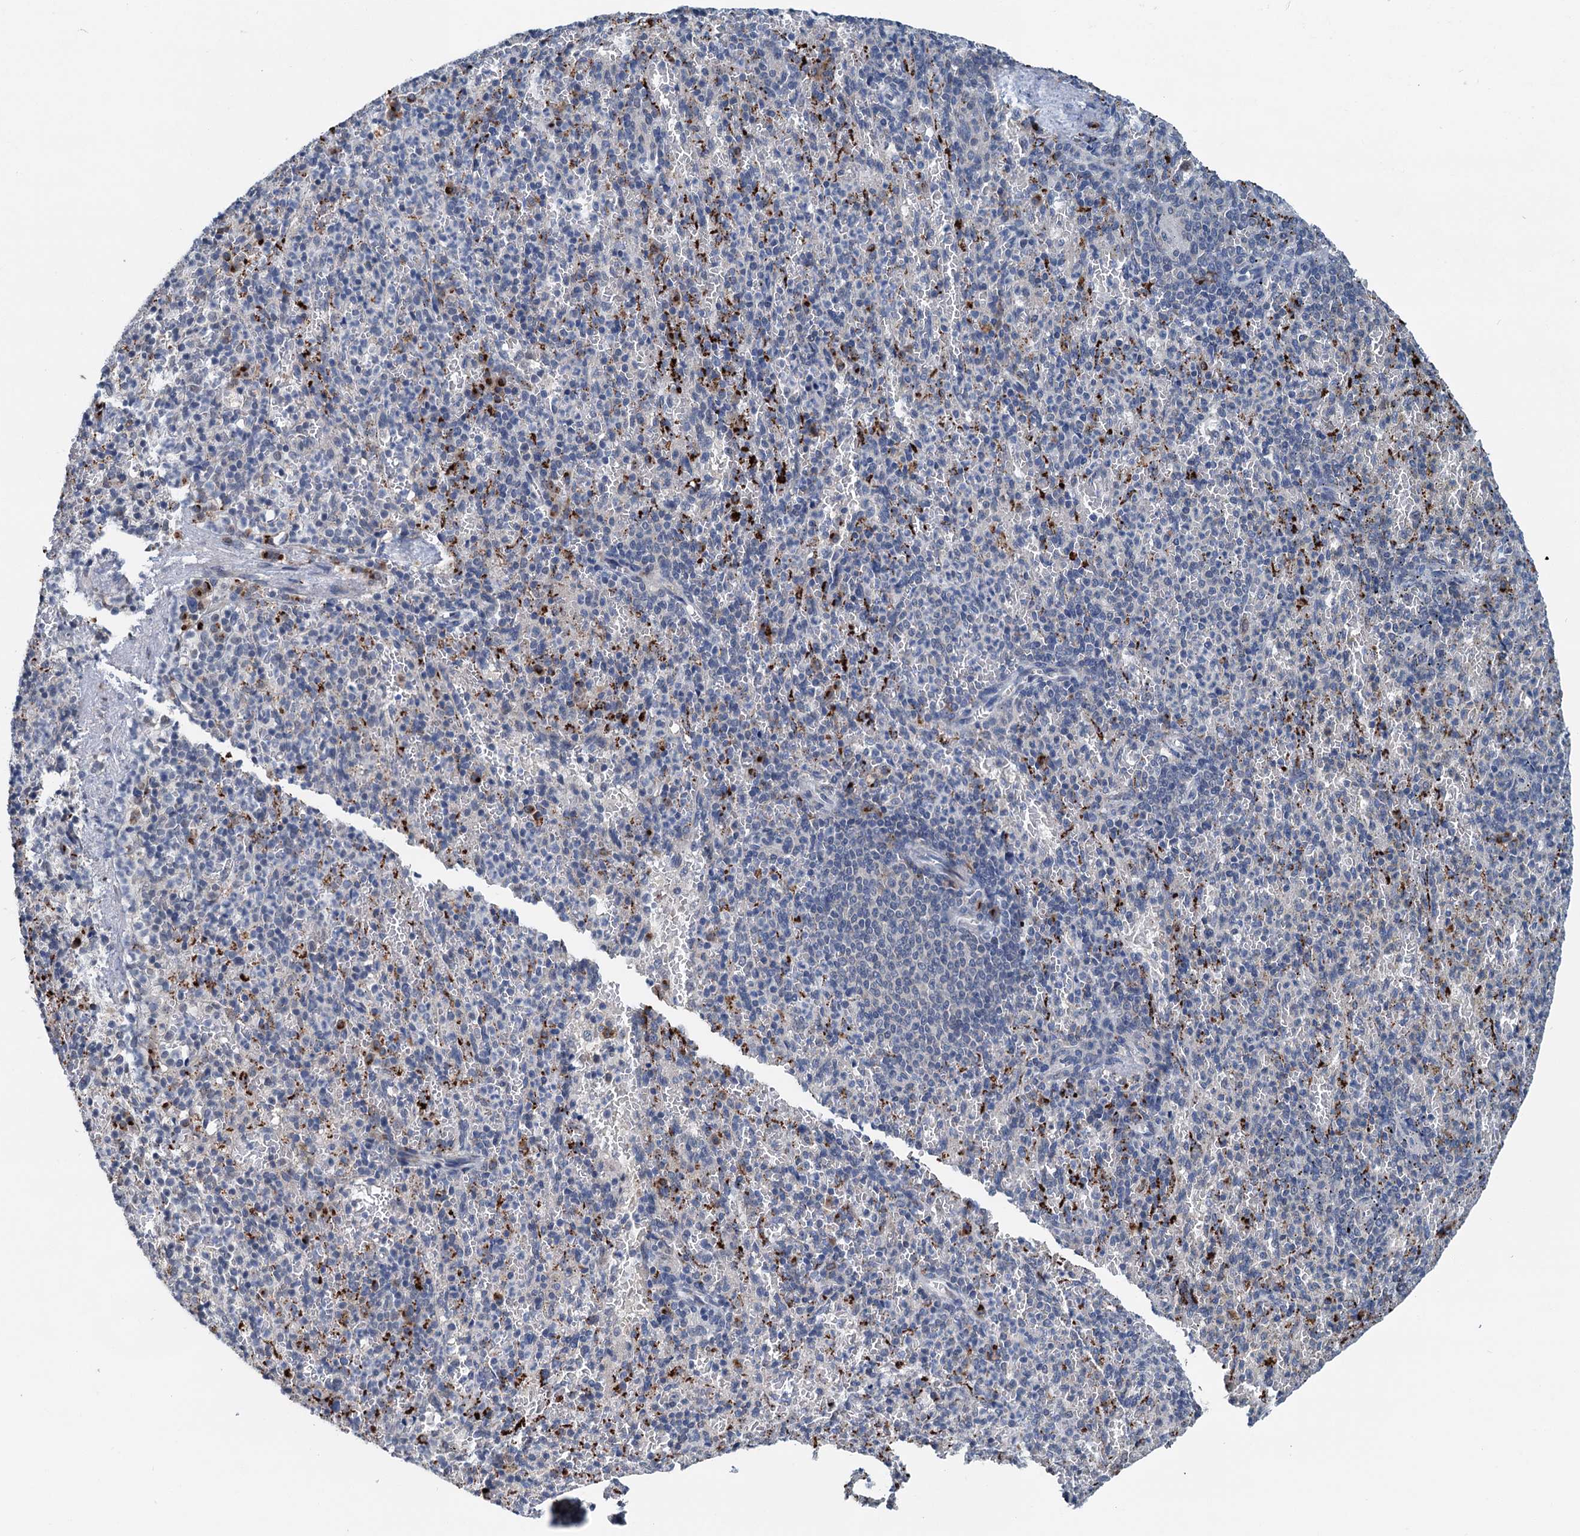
{"staining": {"intensity": "negative", "quantity": "none", "location": "none"}, "tissue": "spleen", "cell_type": "Cells in red pulp", "image_type": "normal", "snomed": [{"axis": "morphology", "description": "Normal tissue, NOS"}, {"axis": "topography", "description": "Spleen"}], "caption": "This is a image of immunohistochemistry staining of benign spleen, which shows no expression in cells in red pulp. Nuclei are stained in blue.", "gene": "SHLD1", "patient": {"sex": "female", "age": 74}}